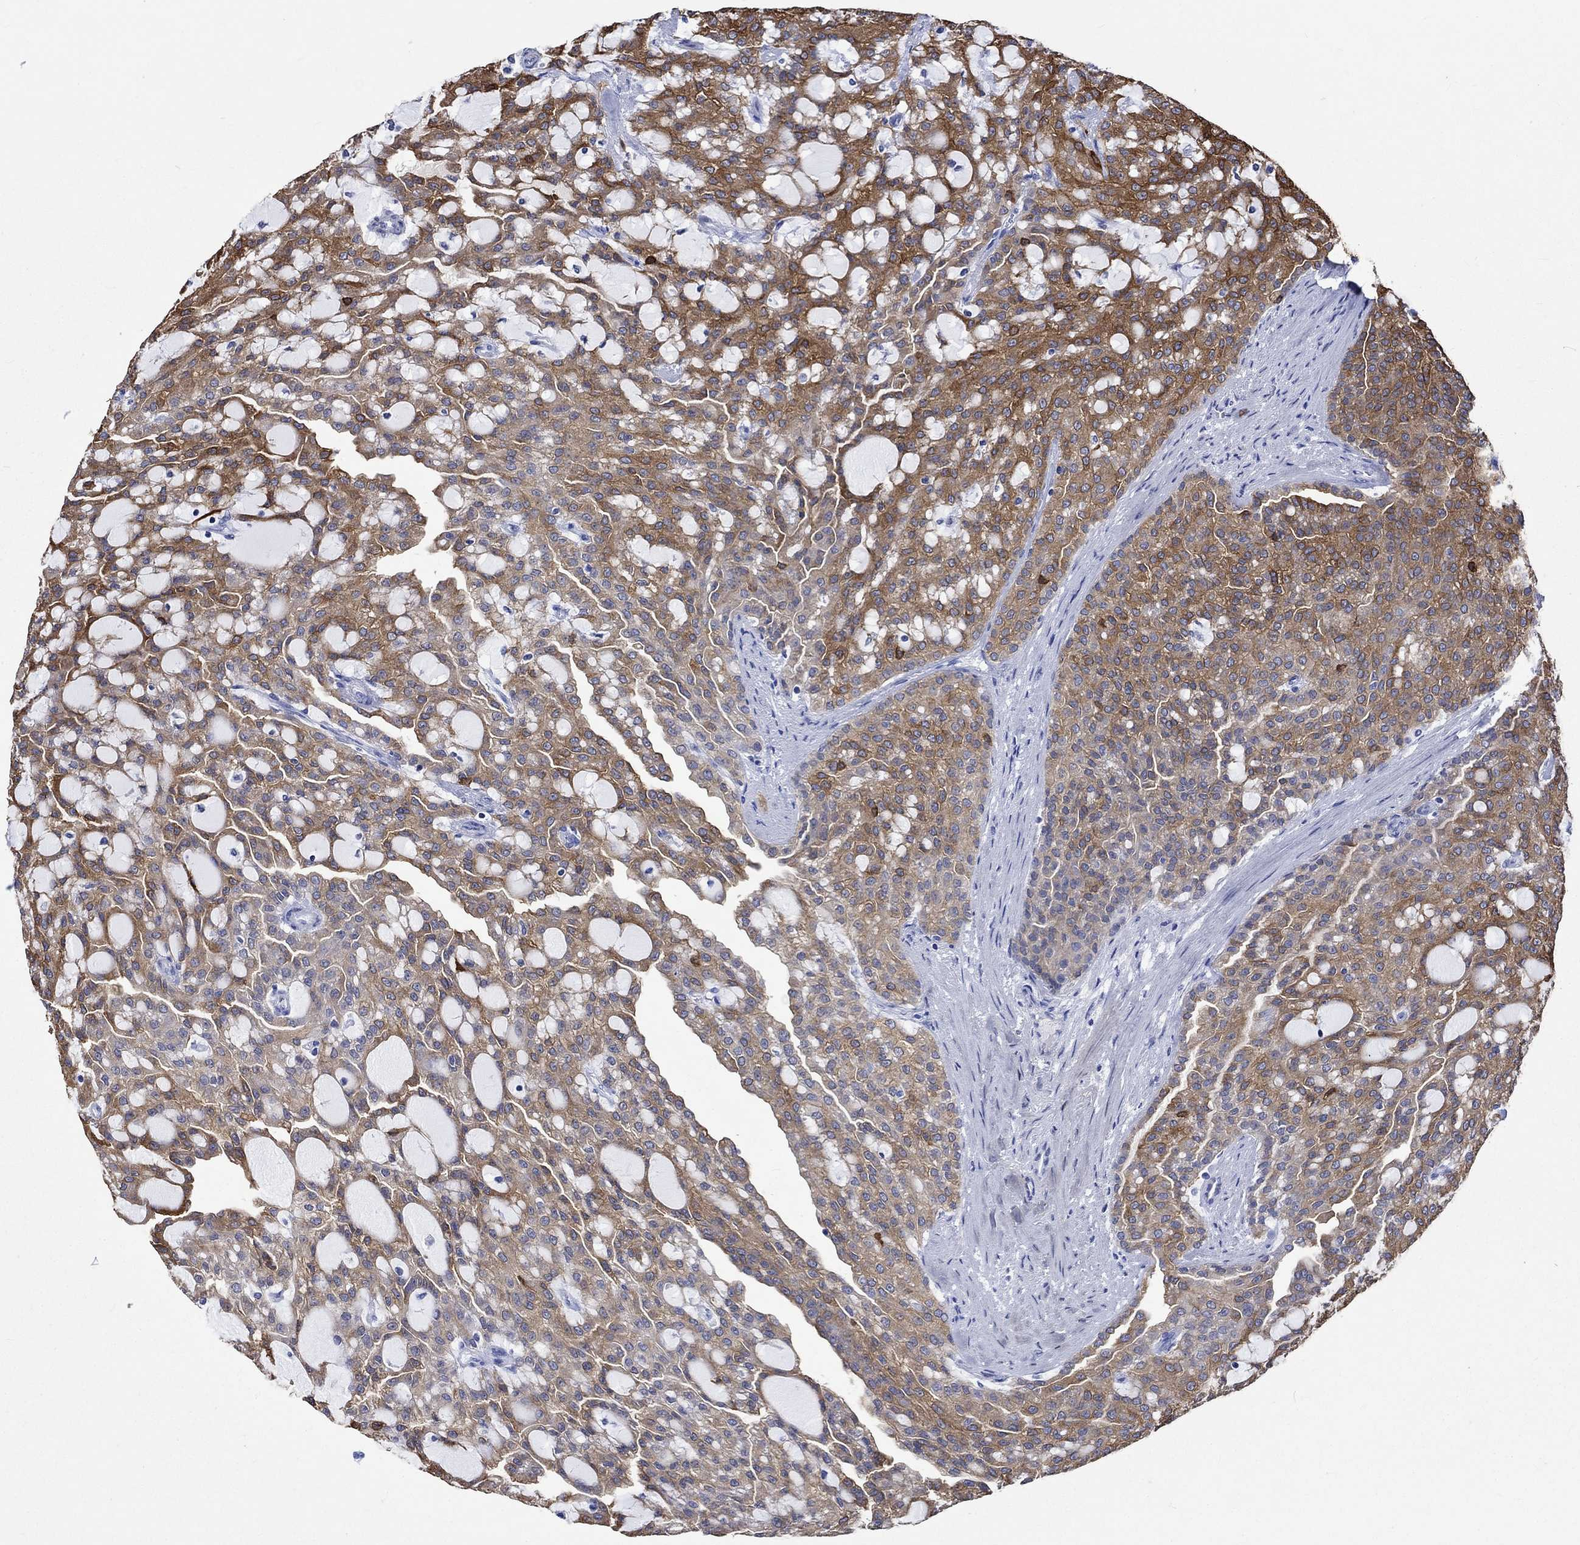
{"staining": {"intensity": "strong", "quantity": ">75%", "location": "cytoplasmic/membranous"}, "tissue": "renal cancer", "cell_type": "Tumor cells", "image_type": "cancer", "snomed": [{"axis": "morphology", "description": "Adenocarcinoma, NOS"}, {"axis": "topography", "description": "Kidney"}], "caption": "Adenocarcinoma (renal) was stained to show a protein in brown. There is high levels of strong cytoplasmic/membranous expression in approximately >75% of tumor cells.", "gene": "CRYAB", "patient": {"sex": "male", "age": 63}}